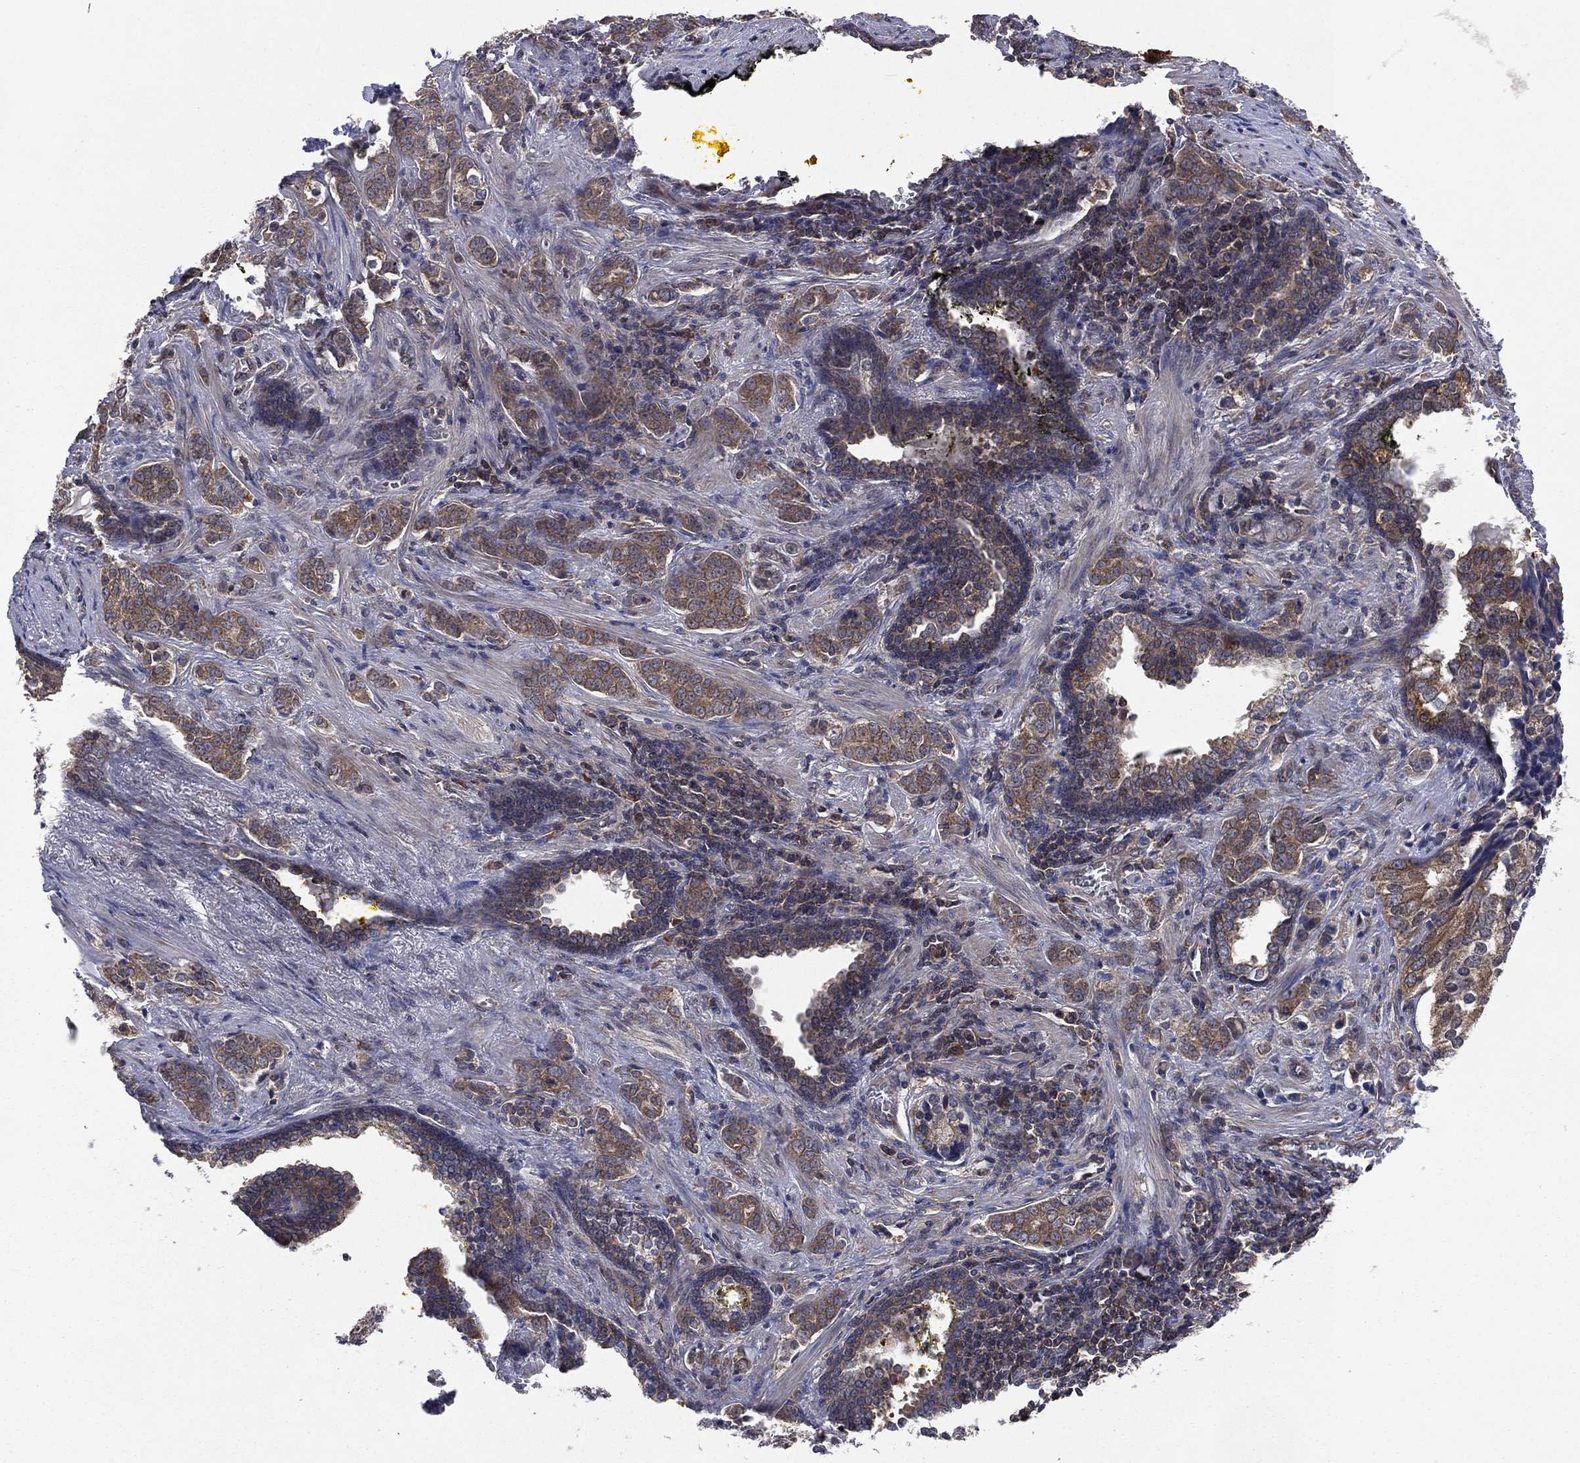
{"staining": {"intensity": "moderate", "quantity": ">75%", "location": "cytoplasmic/membranous"}, "tissue": "prostate cancer", "cell_type": "Tumor cells", "image_type": "cancer", "snomed": [{"axis": "morphology", "description": "Adenocarcinoma, NOS"}, {"axis": "topography", "description": "Prostate and seminal vesicle, NOS"}], "caption": "Immunohistochemical staining of prostate adenocarcinoma reveals medium levels of moderate cytoplasmic/membranous positivity in about >75% of tumor cells.", "gene": "C2orf76", "patient": {"sex": "male", "age": 63}}